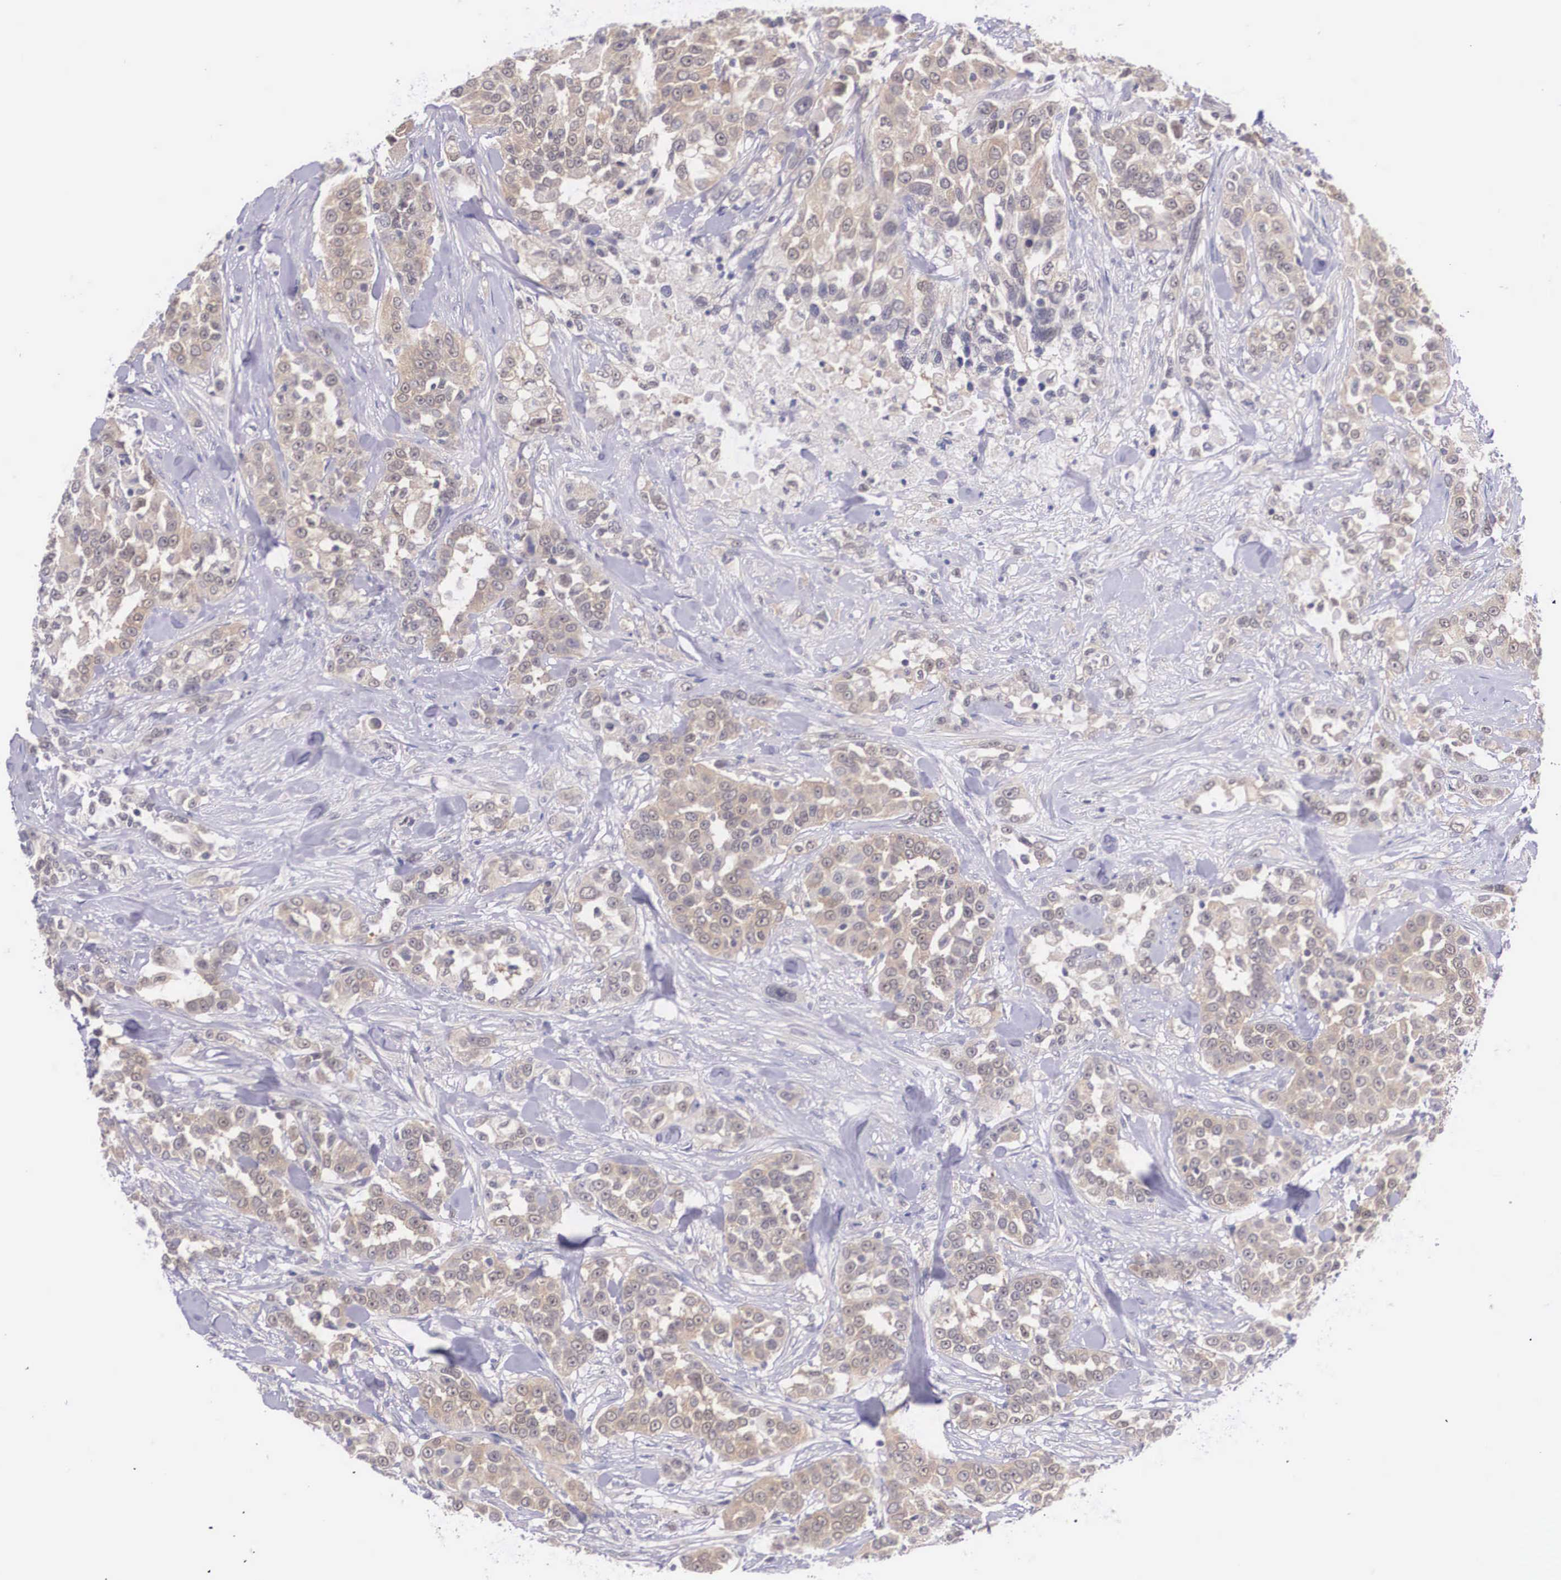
{"staining": {"intensity": "moderate", "quantity": "25%-75%", "location": "cytoplasmic/membranous"}, "tissue": "urothelial cancer", "cell_type": "Tumor cells", "image_type": "cancer", "snomed": [{"axis": "morphology", "description": "Urothelial carcinoma, High grade"}, {"axis": "topography", "description": "Urinary bladder"}], "caption": "High-grade urothelial carcinoma stained with a protein marker demonstrates moderate staining in tumor cells.", "gene": "IGBP1", "patient": {"sex": "female", "age": 80}}